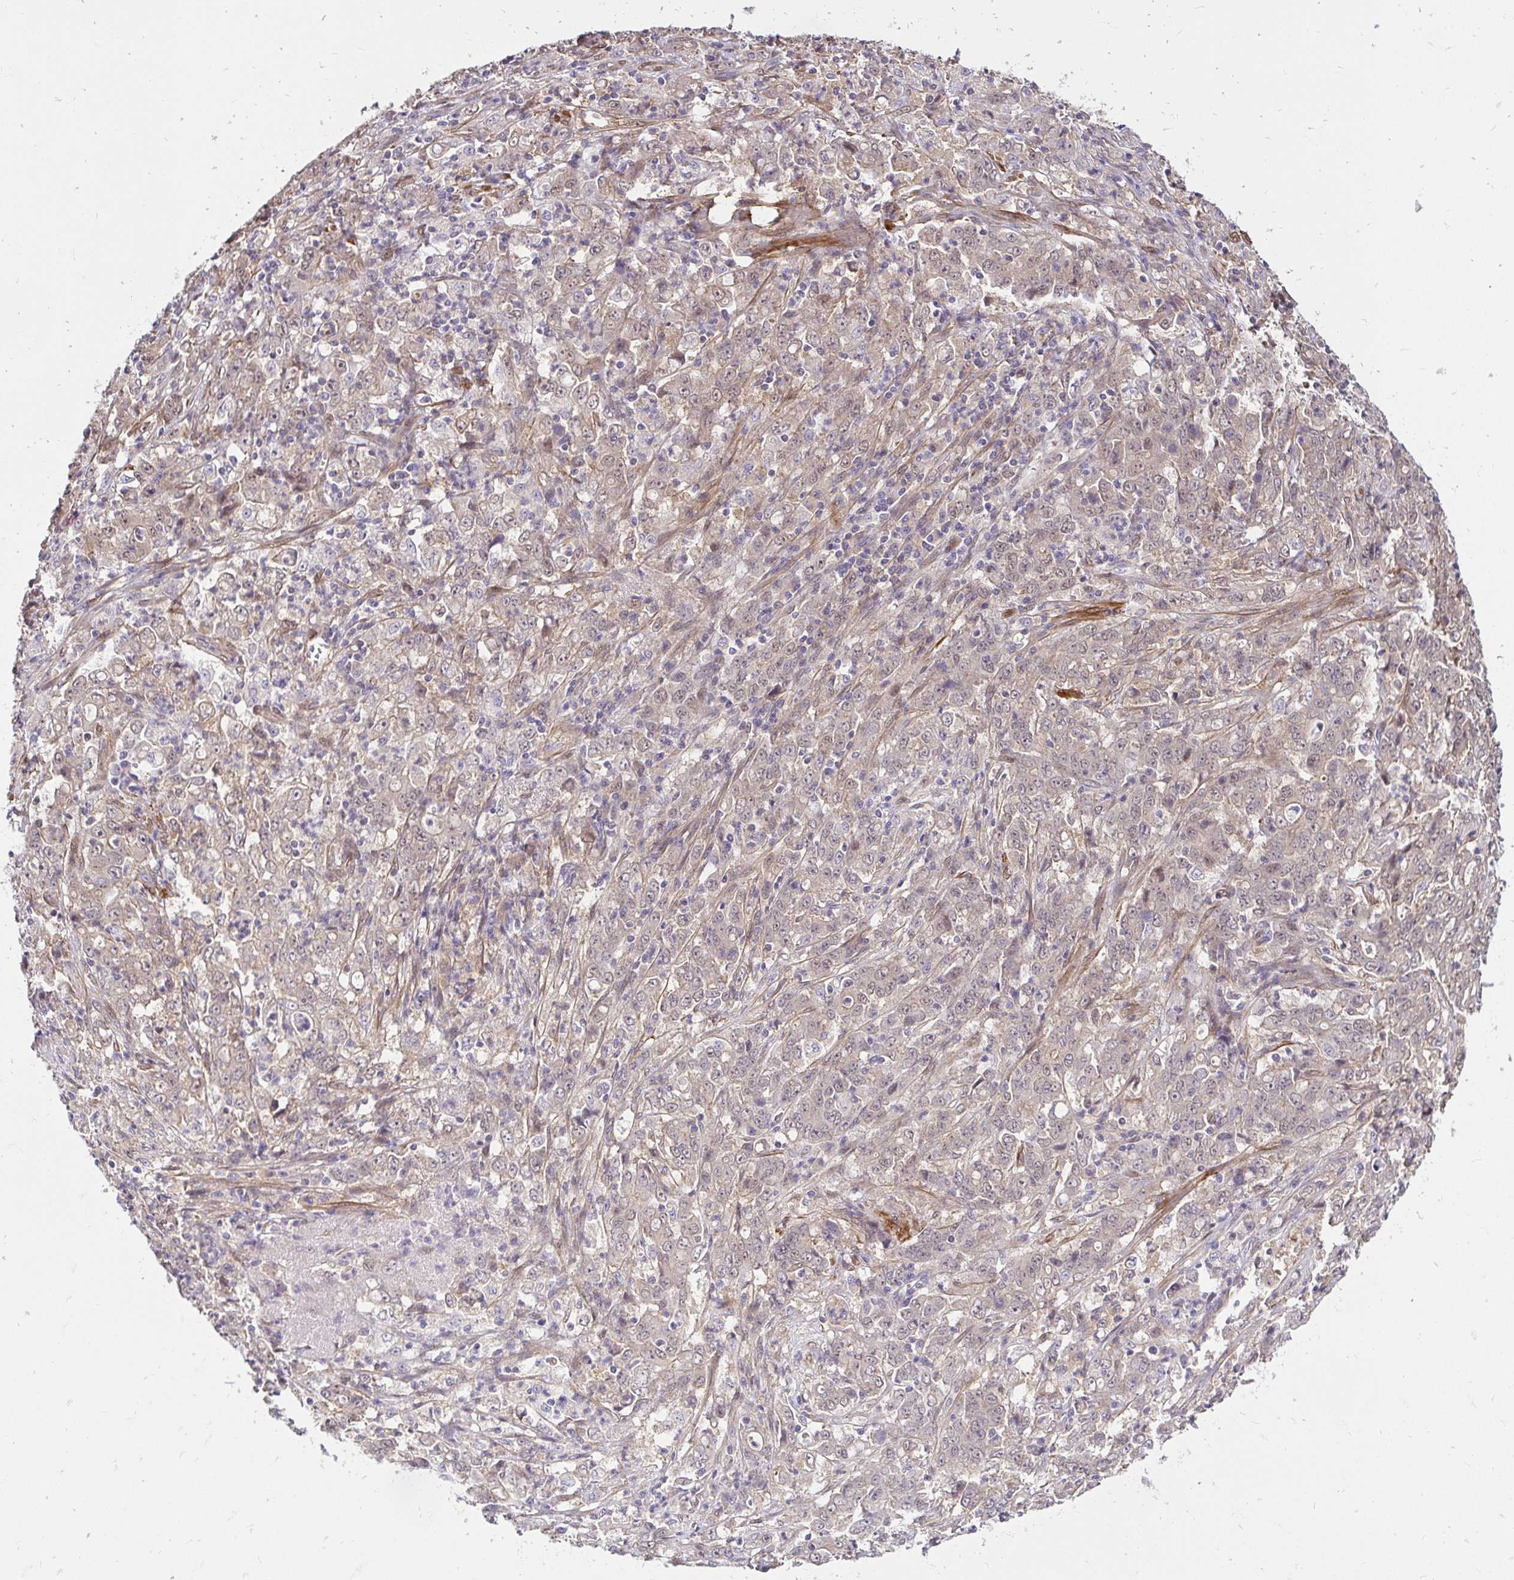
{"staining": {"intensity": "weak", "quantity": "<25%", "location": "cytoplasmic/membranous,nuclear"}, "tissue": "stomach cancer", "cell_type": "Tumor cells", "image_type": "cancer", "snomed": [{"axis": "morphology", "description": "Adenocarcinoma, NOS"}, {"axis": "topography", "description": "Stomach, lower"}], "caption": "The micrograph shows no staining of tumor cells in stomach cancer (adenocarcinoma).", "gene": "YAP1", "patient": {"sex": "female", "age": 71}}